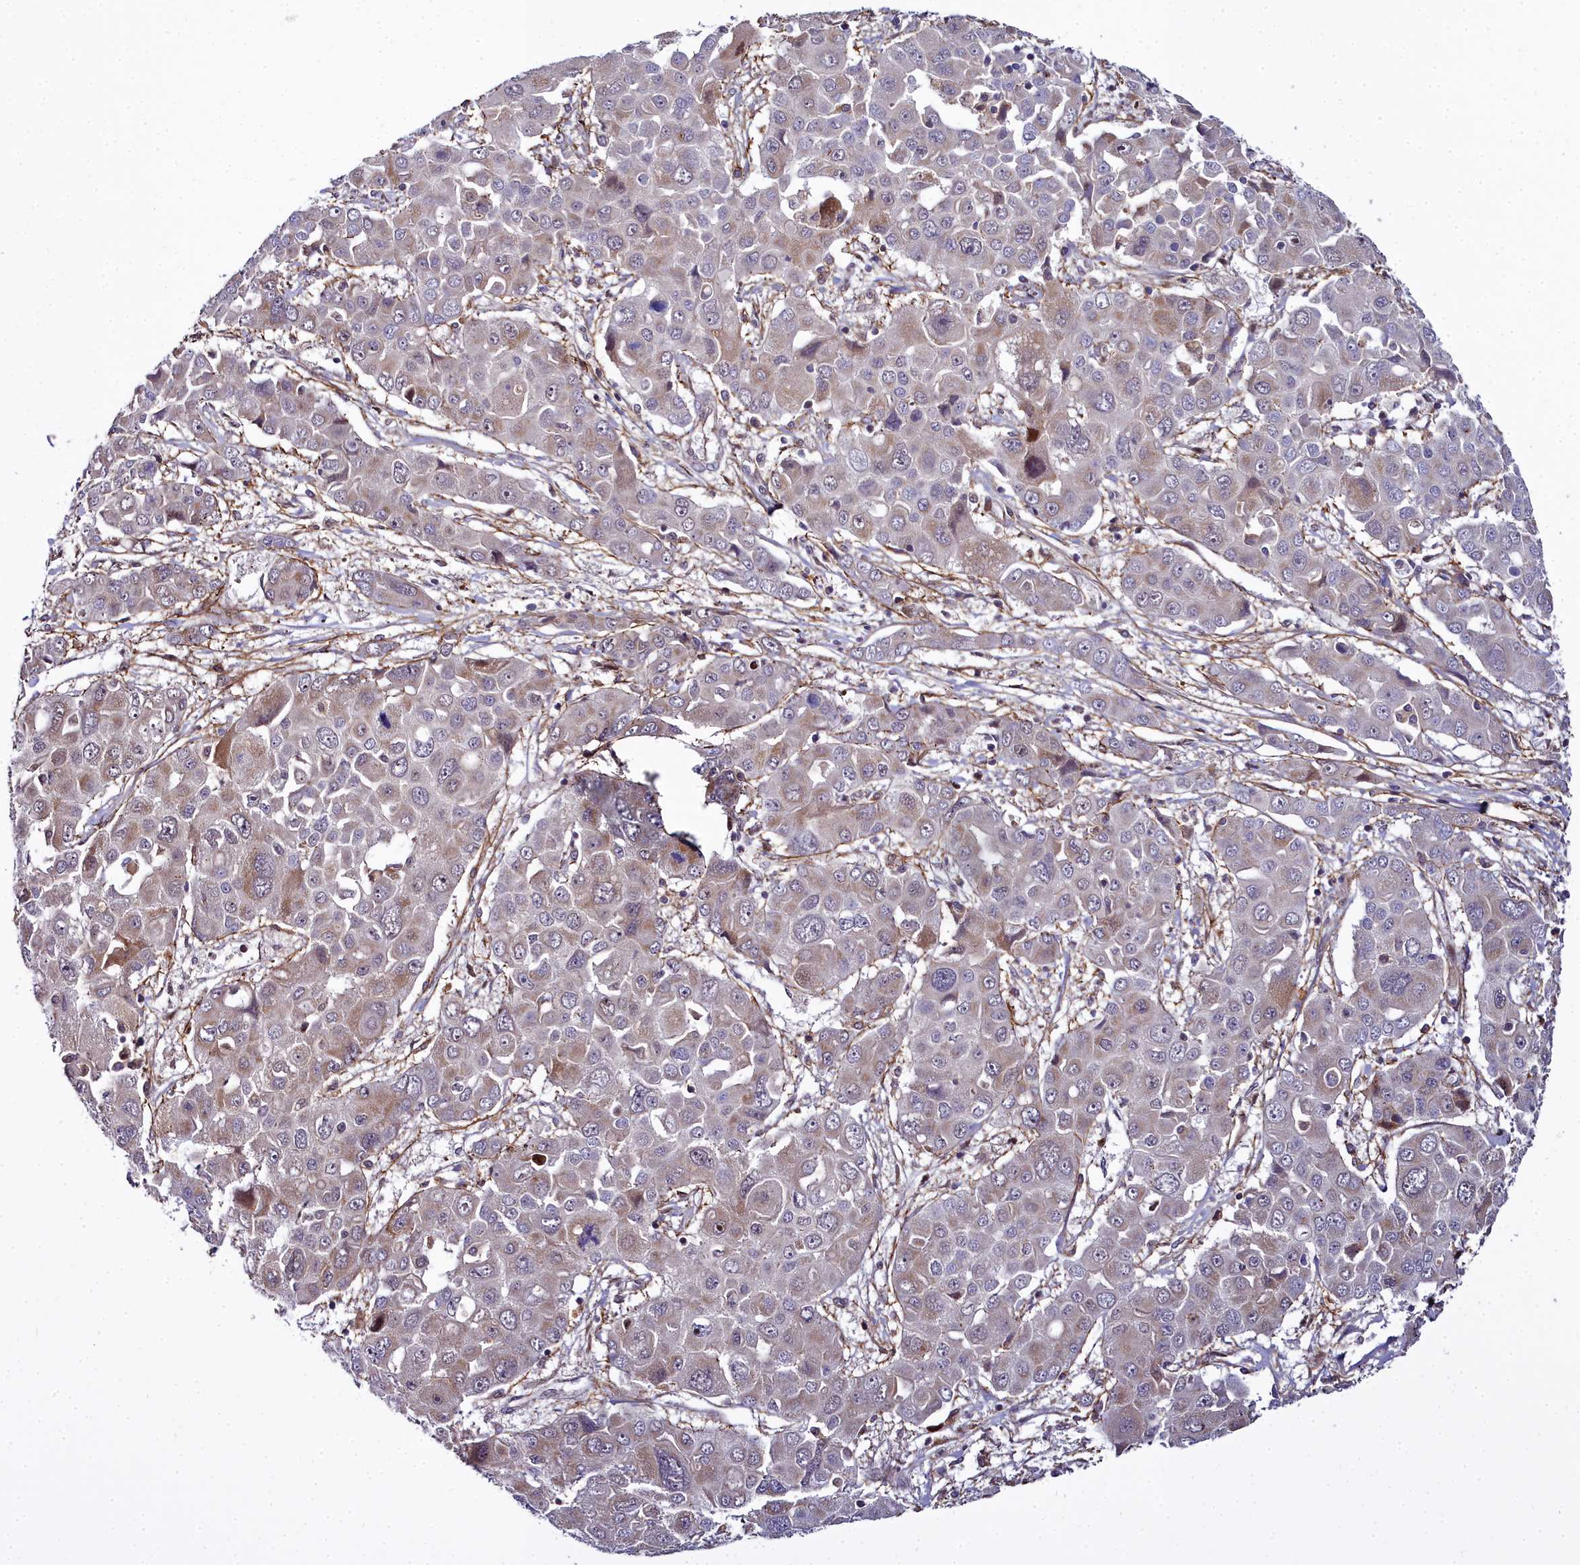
{"staining": {"intensity": "moderate", "quantity": "<25%", "location": "cytoplasmic/membranous"}, "tissue": "liver cancer", "cell_type": "Tumor cells", "image_type": "cancer", "snomed": [{"axis": "morphology", "description": "Cholangiocarcinoma"}, {"axis": "topography", "description": "Liver"}], "caption": "Tumor cells display low levels of moderate cytoplasmic/membranous staining in approximately <25% of cells in cholangiocarcinoma (liver). (DAB IHC with brightfield microscopy, high magnification).", "gene": "MRPS11", "patient": {"sex": "male", "age": 67}}